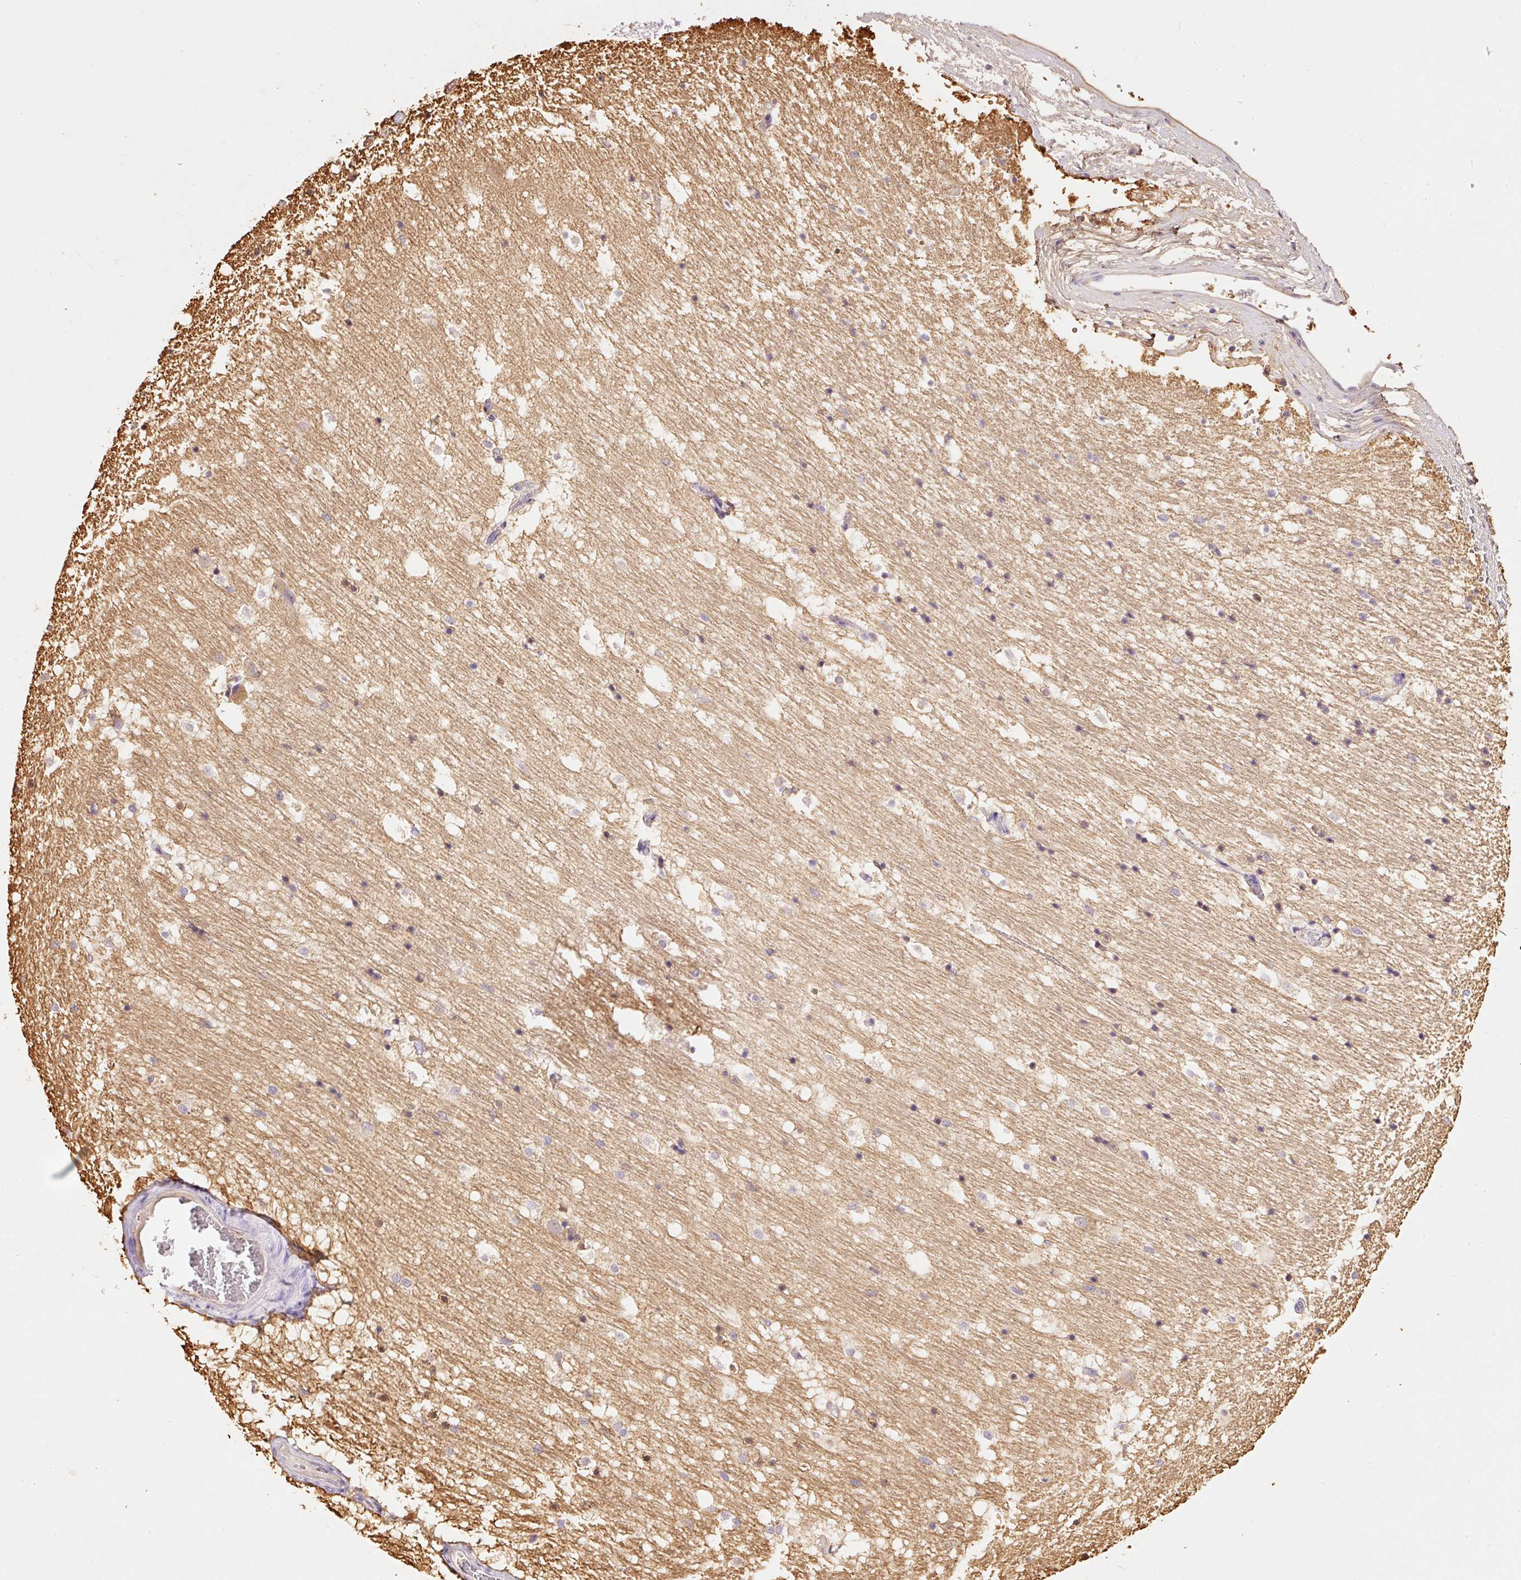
{"staining": {"intensity": "negative", "quantity": "none", "location": "none"}, "tissue": "caudate", "cell_type": "Glial cells", "image_type": "normal", "snomed": [{"axis": "morphology", "description": "Normal tissue, NOS"}, {"axis": "topography", "description": "Lateral ventricle wall"}], "caption": "This is a micrograph of IHC staining of normal caudate, which shows no expression in glial cells. (Brightfield microscopy of DAB (3,3'-diaminobenzidine) immunohistochemistry (IHC) at high magnification).", "gene": "ENSG00000249624", "patient": {"sex": "male", "age": 37}}